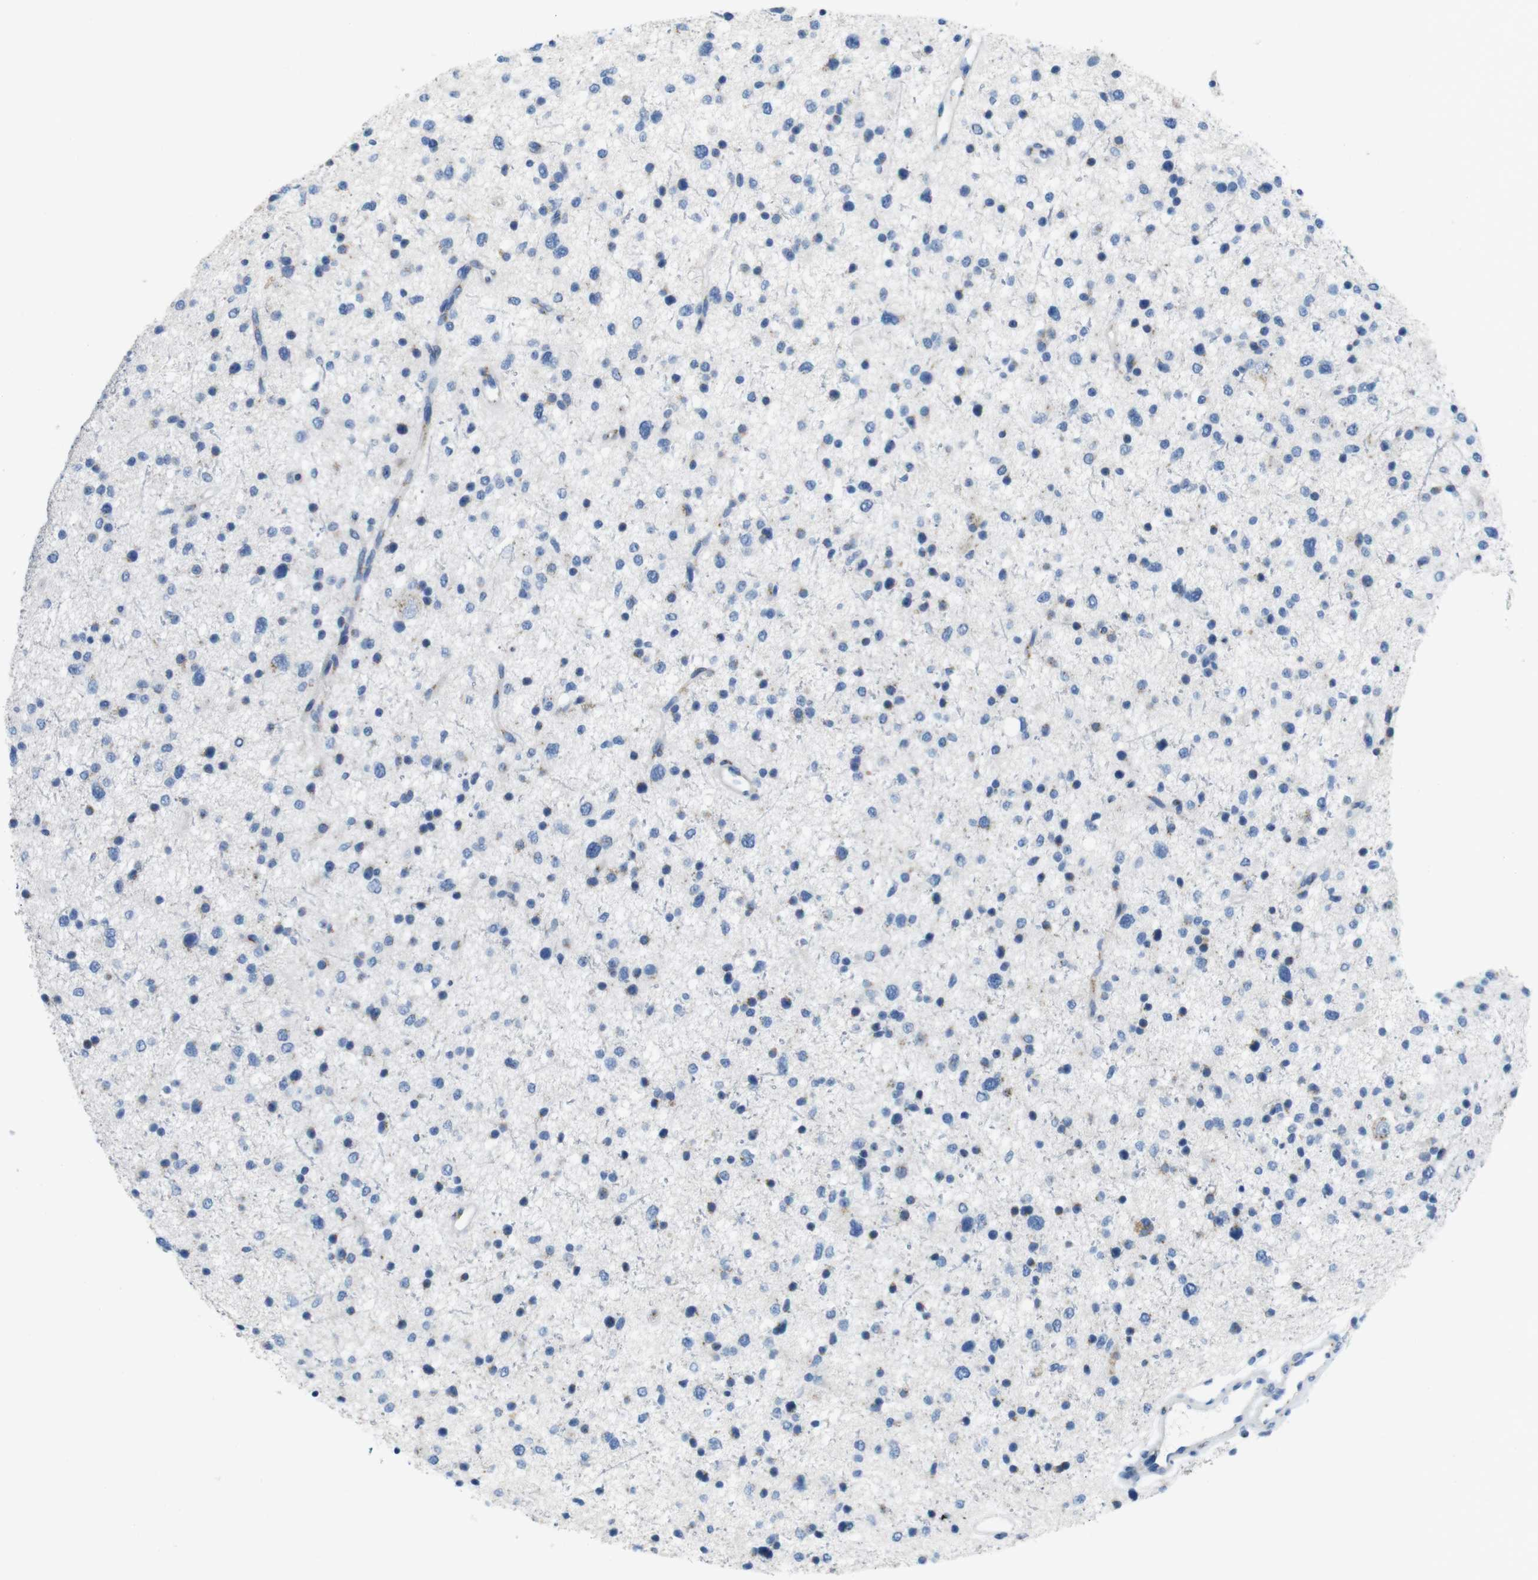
{"staining": {"intensity": "weak", "quantity": "<25%", "location": "cytoplasmic/membranous"}, "tissue": "glioma", "cell_type": "Tumor cells", "image_type": "cancer", "snomed": [{"axis": "morphology", "description": "Glioma, malignant, Low grade"}, {"axis": "topography", "description": "Brain"}], "caption": "This is an immunohistochemistry photomicrograph of human glioma. There is no expression in tumor cells.", "gene": "GOLGA2", "patient": {"sex": "female", "age": 37}}